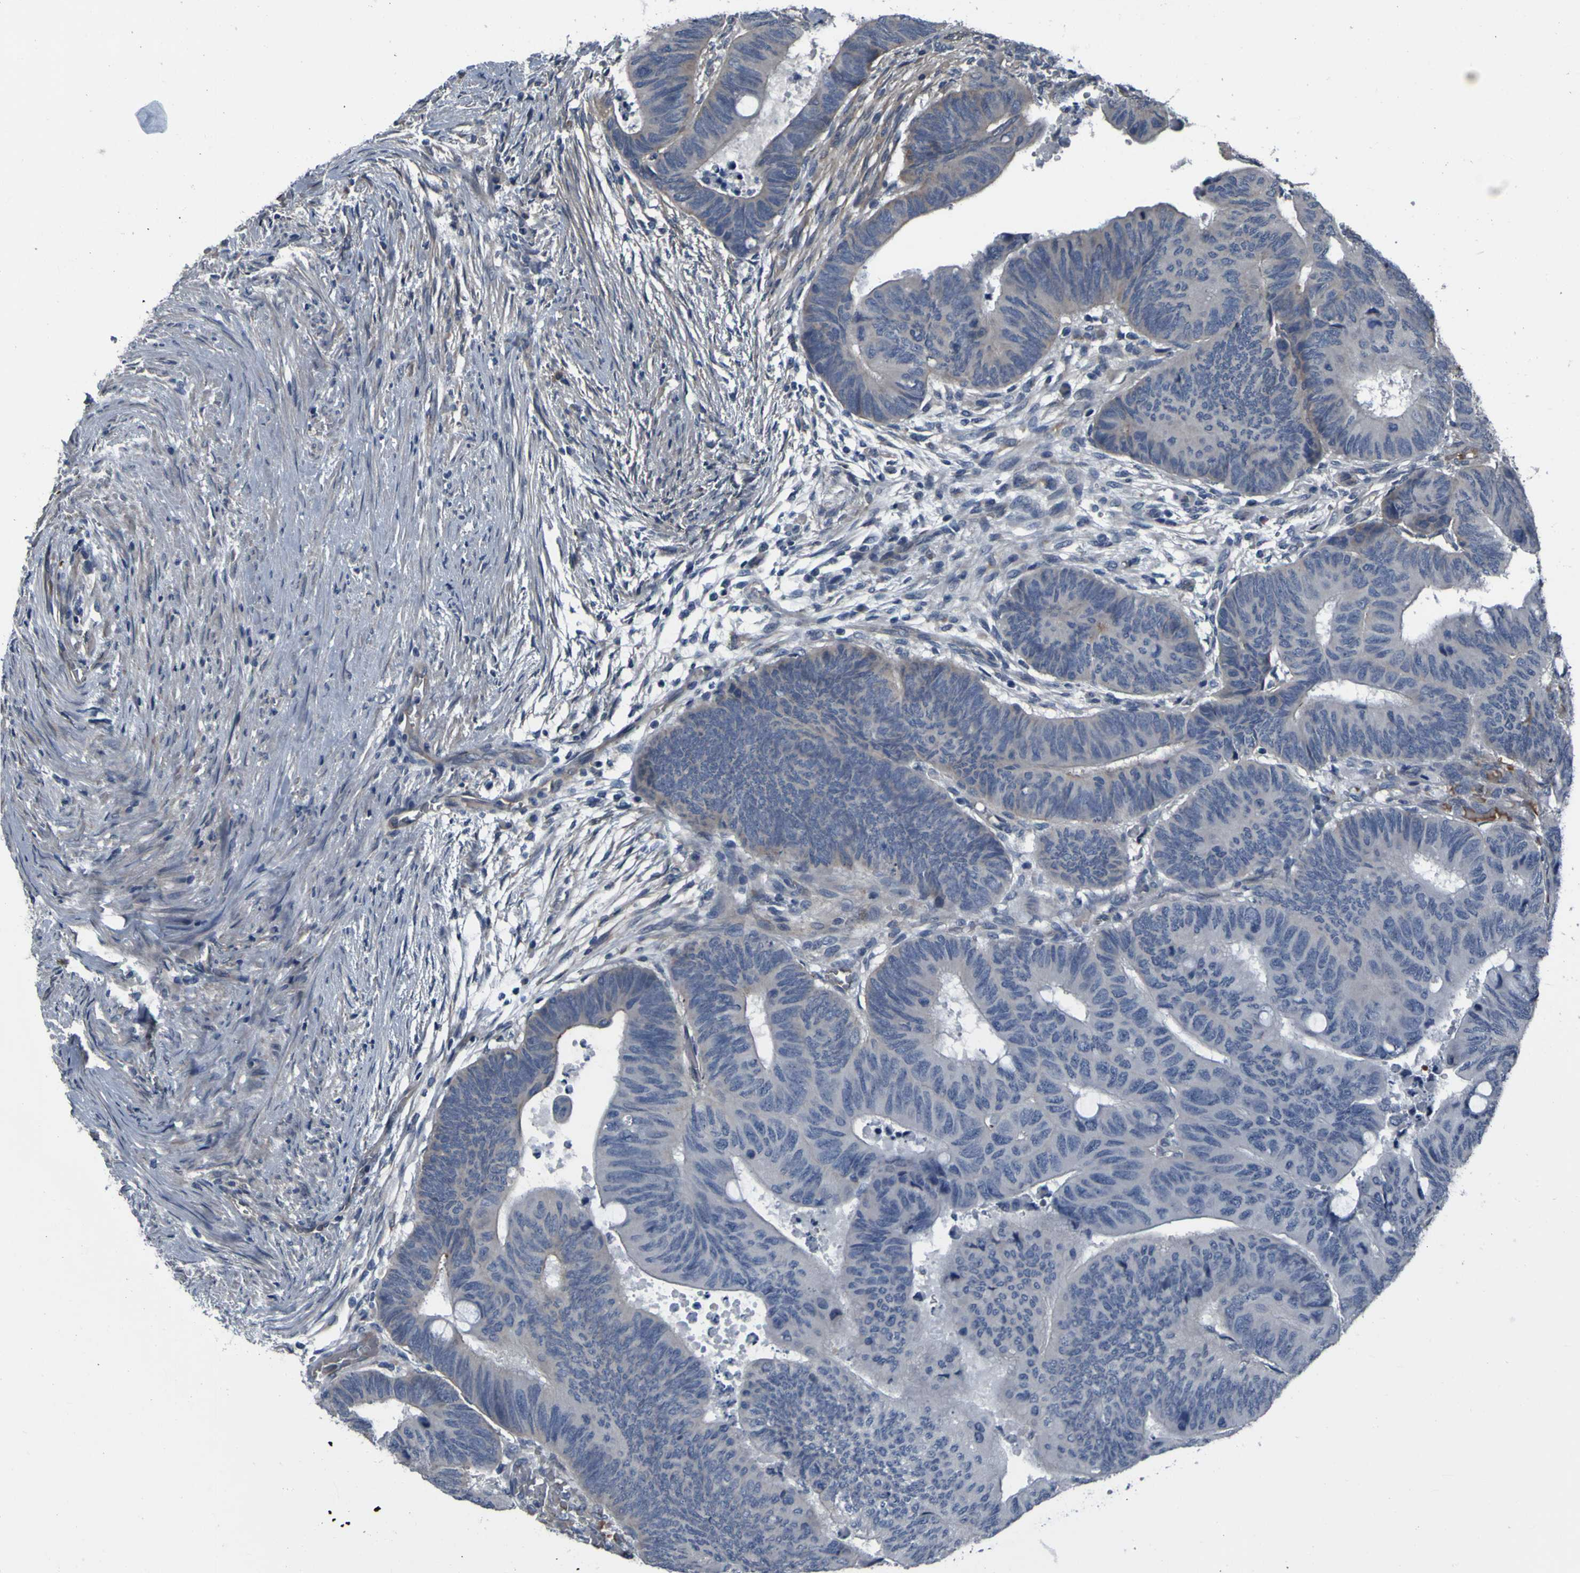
{"staining": {"intensity": "weak", "quantity": "<25%", "location": "cytoplasmic/membranous"}, "tissue": "colorectal cancer", "cell_type": "Tumor cells", "image_type": "cancer", "snomed": [{"axis": "morphology", "description": "Normal tissue, NOS"}, {"axis": "morphology", "description": "Adenocarcinoma, NOS"}, {"axis": "topography", "description": "Rectum"}, {"axis": "topography", "description": "Peripheral nerve tissue"}], "caption": "A histopathology image of human adenocarcinoma (colorectal) is negative for staining in tumor cells. (Immunohistochemistry, brightfield microscopy, high magnification).", "gene": "GRAMD1A", "patient": {"sex": "male", "age": 92}}